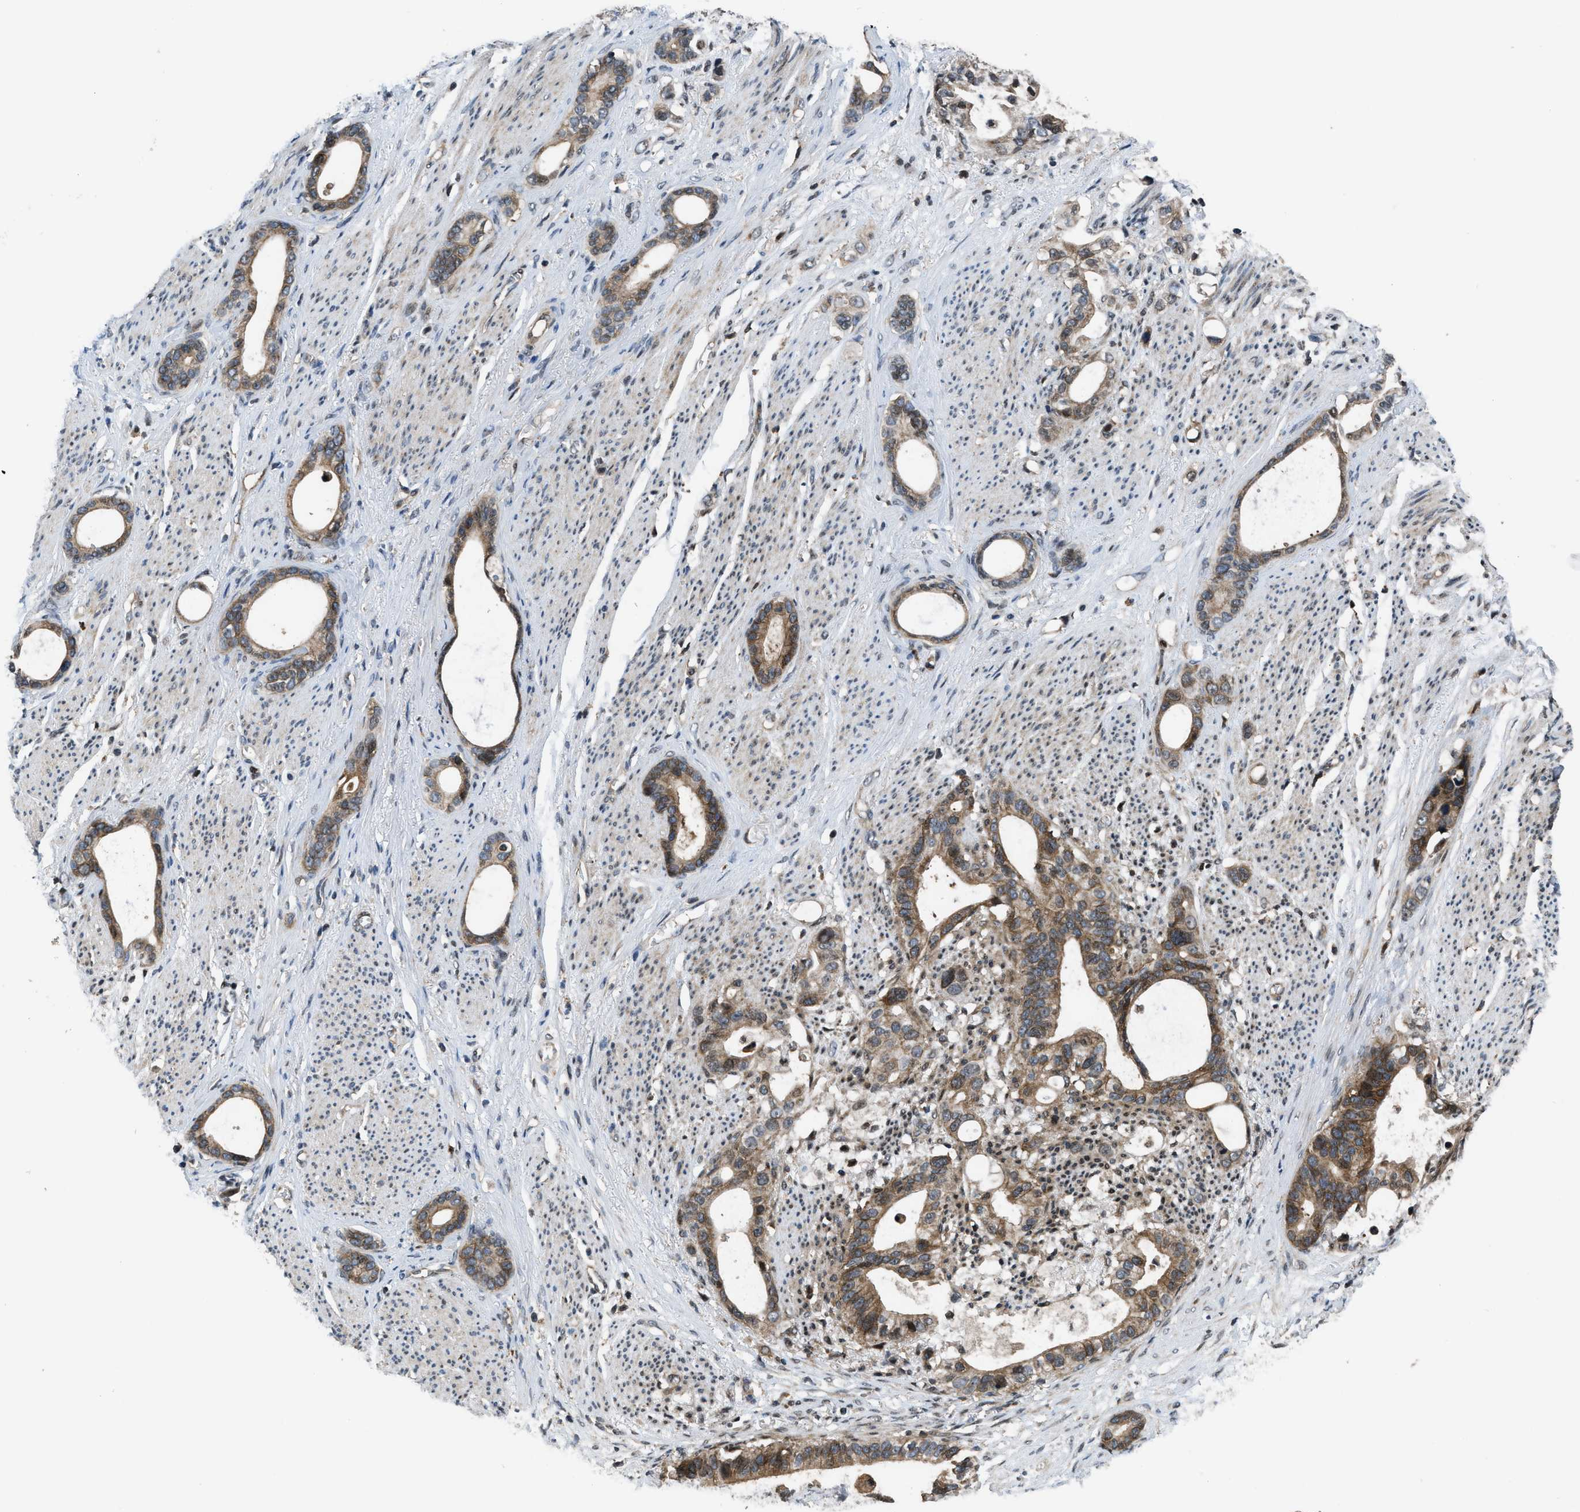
{"staining": {"intensity": "moderate", "quantity": ">75%", "location": "cytoplasmic/membranous"}, "tissue": "stomach cancer", "cell_type": "Tumor cells", "image_type": "cancer", "snomed": [{"axis": "morphology", "description": "Adenocarcinoma, NOS"}, {"axis": "topography", "description": "Stomach"}], "caption": "Tumor cells show moderate cytoplasmic/membranous expression in about >75% of cells in stomach cancer (adenocarcinoma).", "gene": "CTBS", "patient": {"sex": "female", "age": 75}}